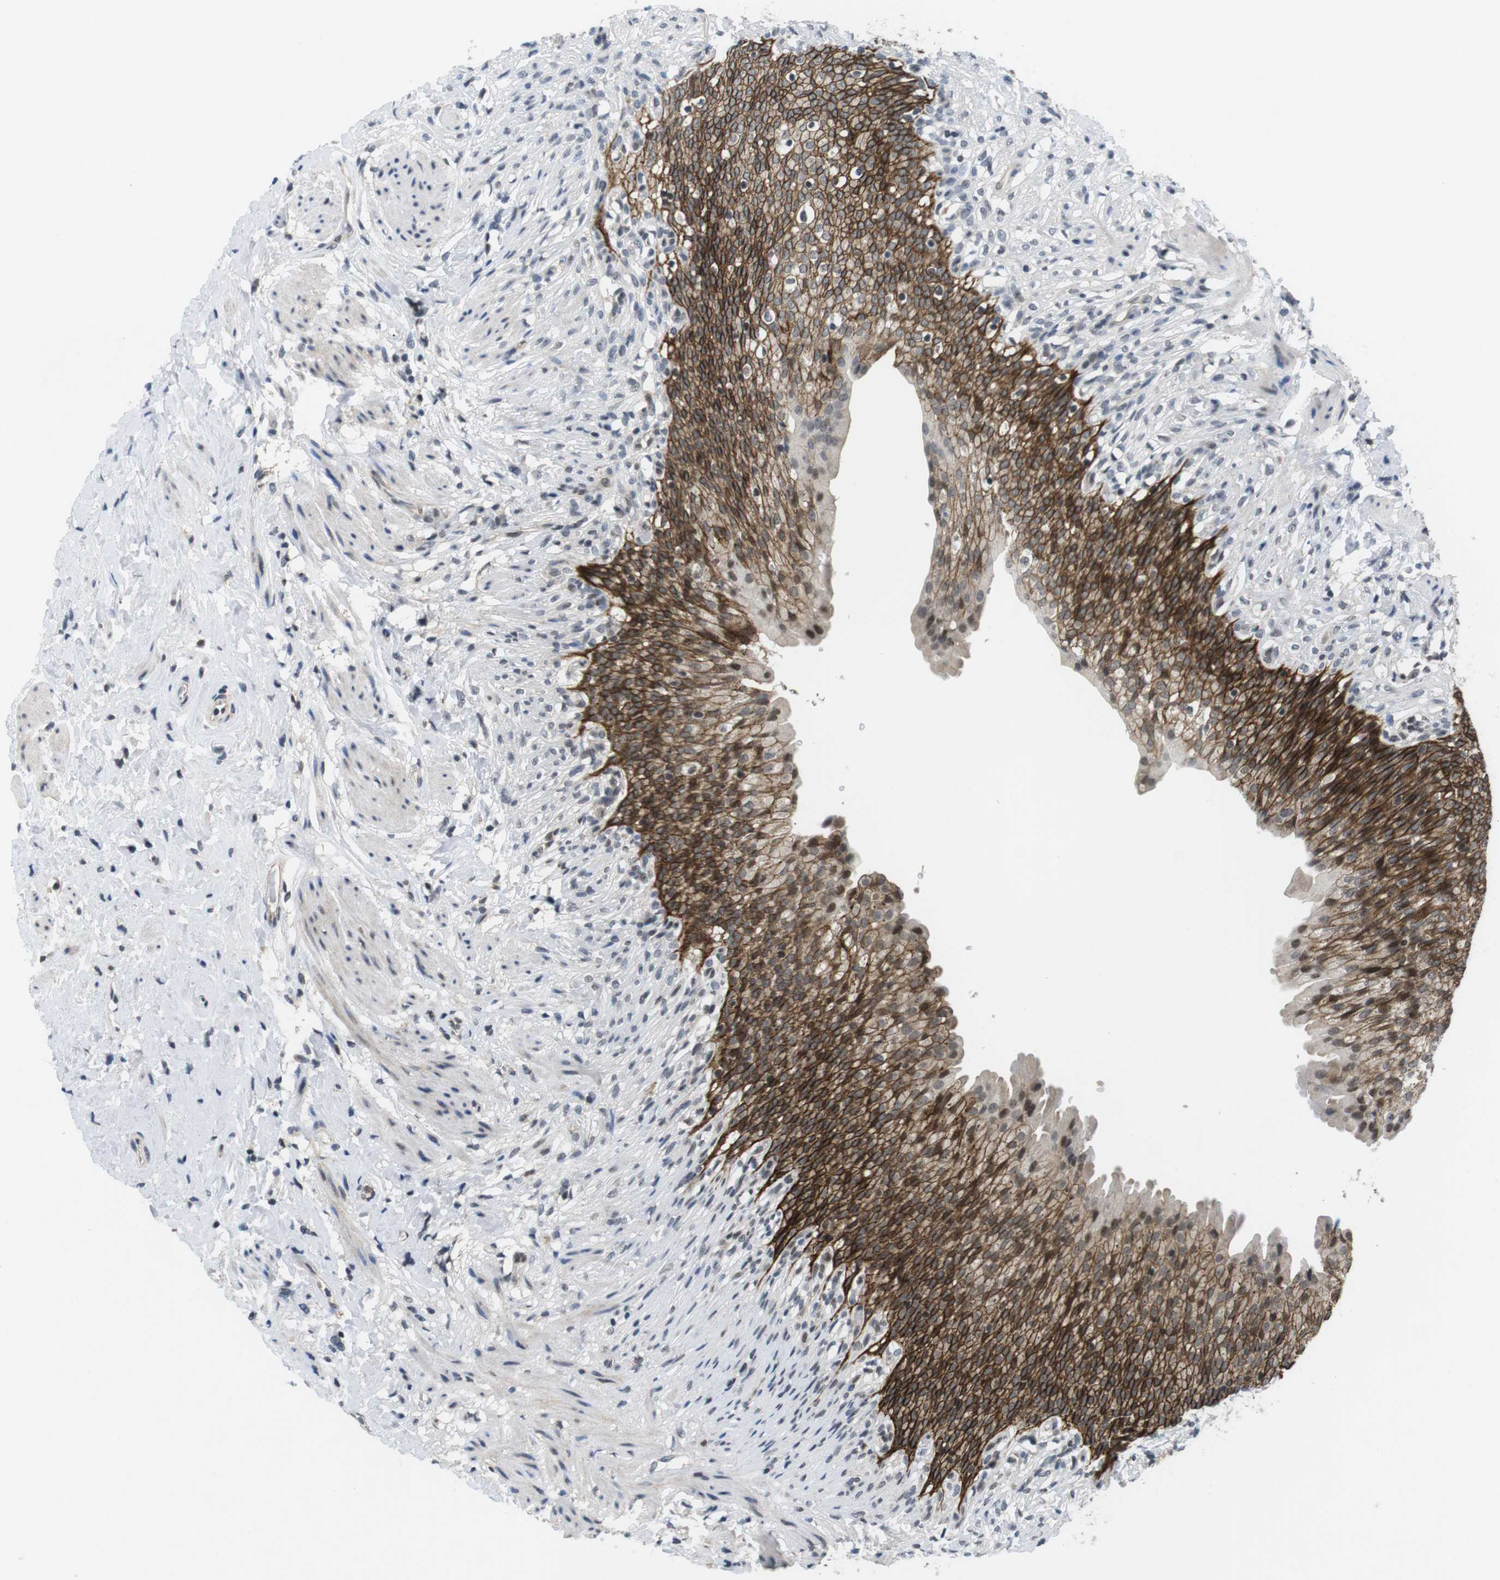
{"staining": {"intensity": "strong", "quantity": ">75%", "location": "cytoplasmic/membranous"}, "tissue": "urinary bladder", "cell_type": "Urothelial cells", "image_type": "normal", "snomed": [{"axis": "morphology", "description": "Normal tissue, NOS"}, {"axis": "topography", "description": "Urinary bladder"}], "caption": "Immunohistochemical staining of unremarkable urinary bladder demonstrates strong cytoplasmic/membranous protein positivity in about >75% of urothelial cells. (Brightfield microscopy of DAB IHC at high magnification).", "gene": "NECTIN1", "patient": {"sex": "female", "age": 79}}